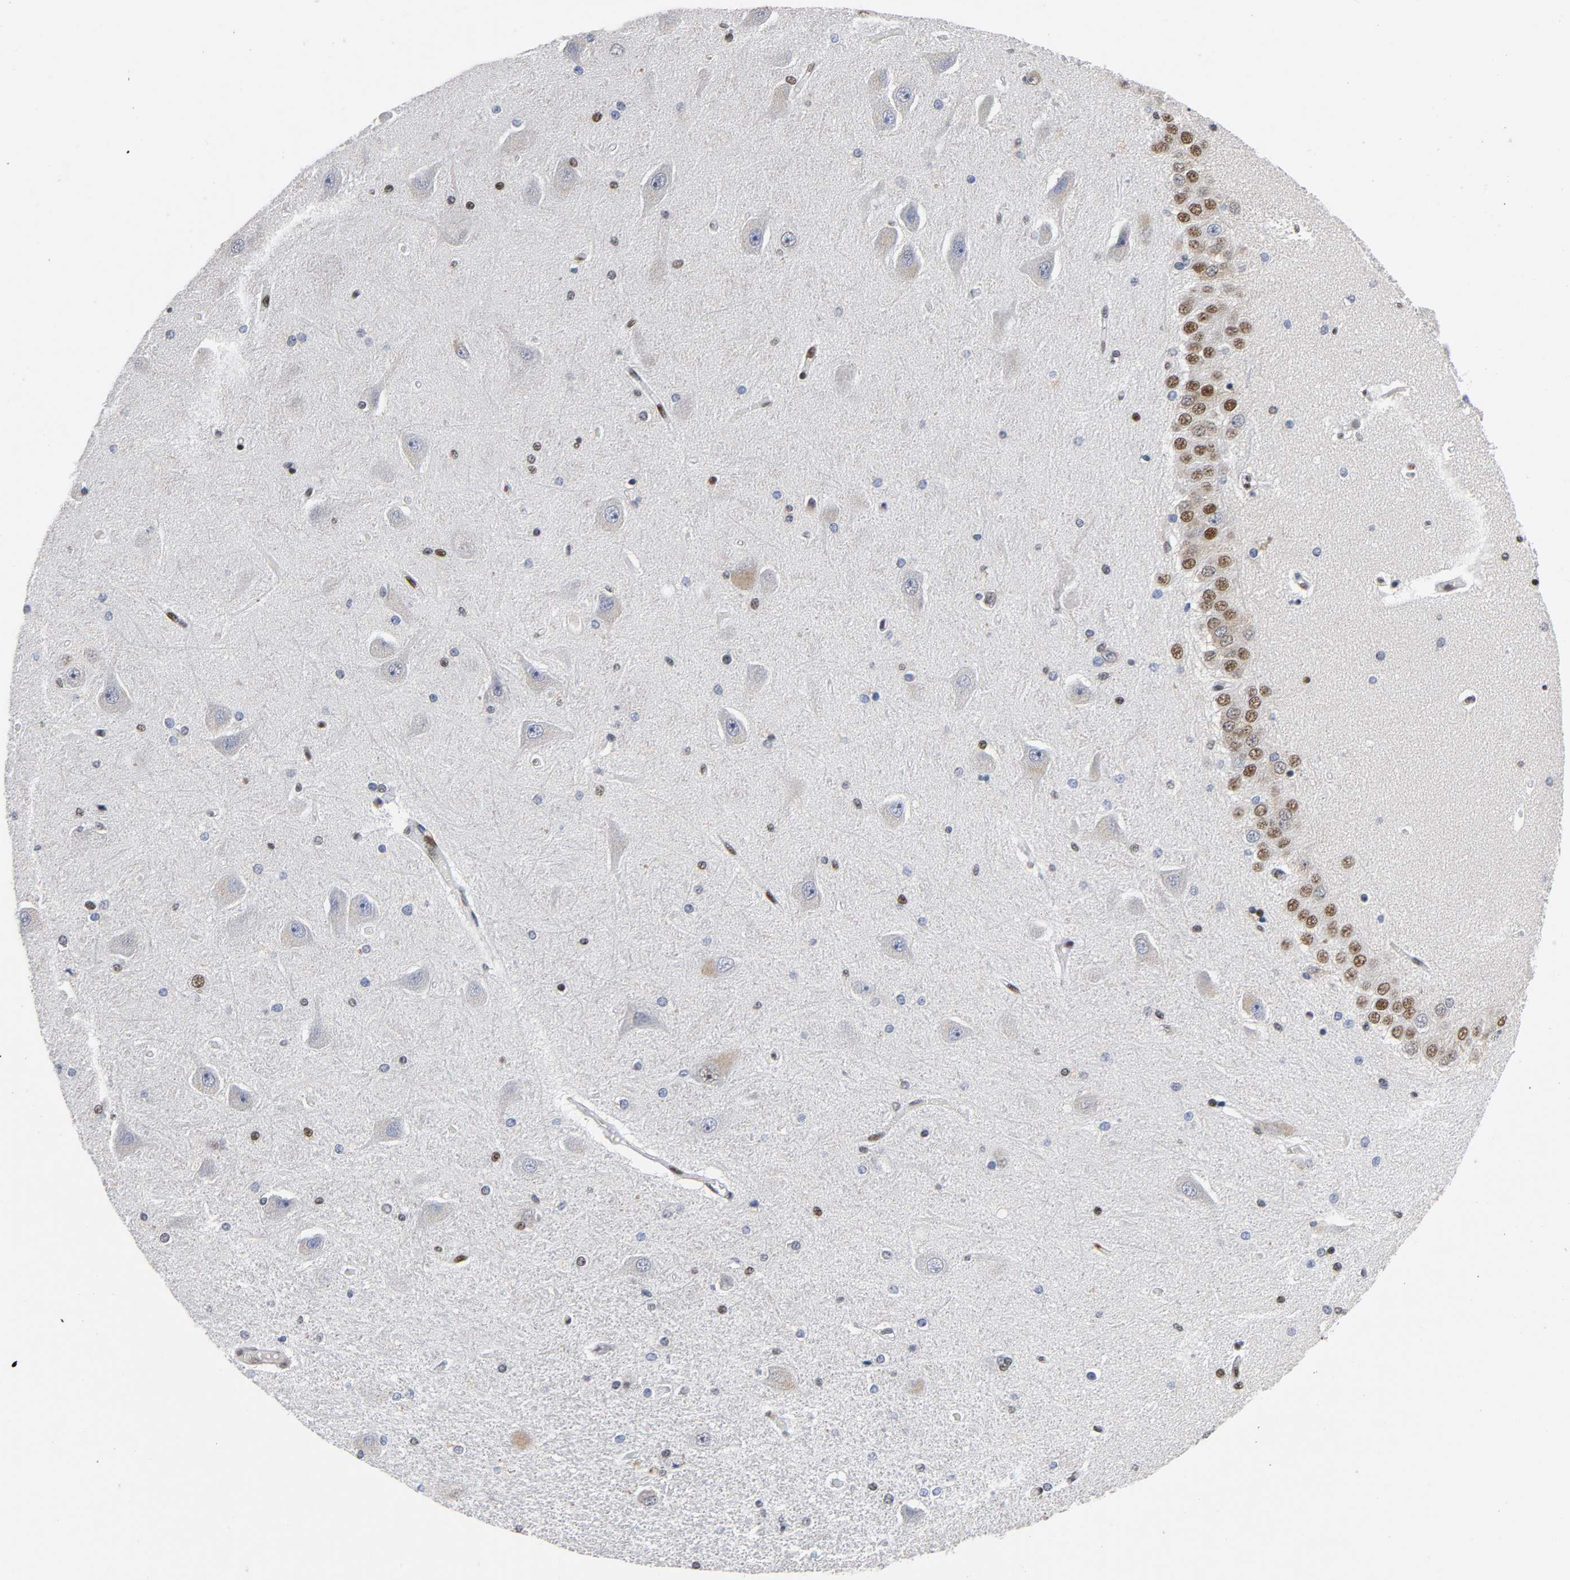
{"staining": {"intensity": "moderate", "quantity": "<25%", "location": "nuclear"}, "tissue": "hippocampus", "cell_type": "Glial cells", "image_type": "normal", "snomed": [{"axis": "morphology", "description": "Normal tissue, NOS"}, {"axis": "topography", "description": "Hippocampus"}], "caption": "Immunohistochemistry (IHC) image of benign hippocampus stained for a protein (brown), which reveals low levels of moderate nuclear positivity in about <25% of glial cells.", "gene": "CREBBP", "patient": {"sex": "female", "age": 54}}